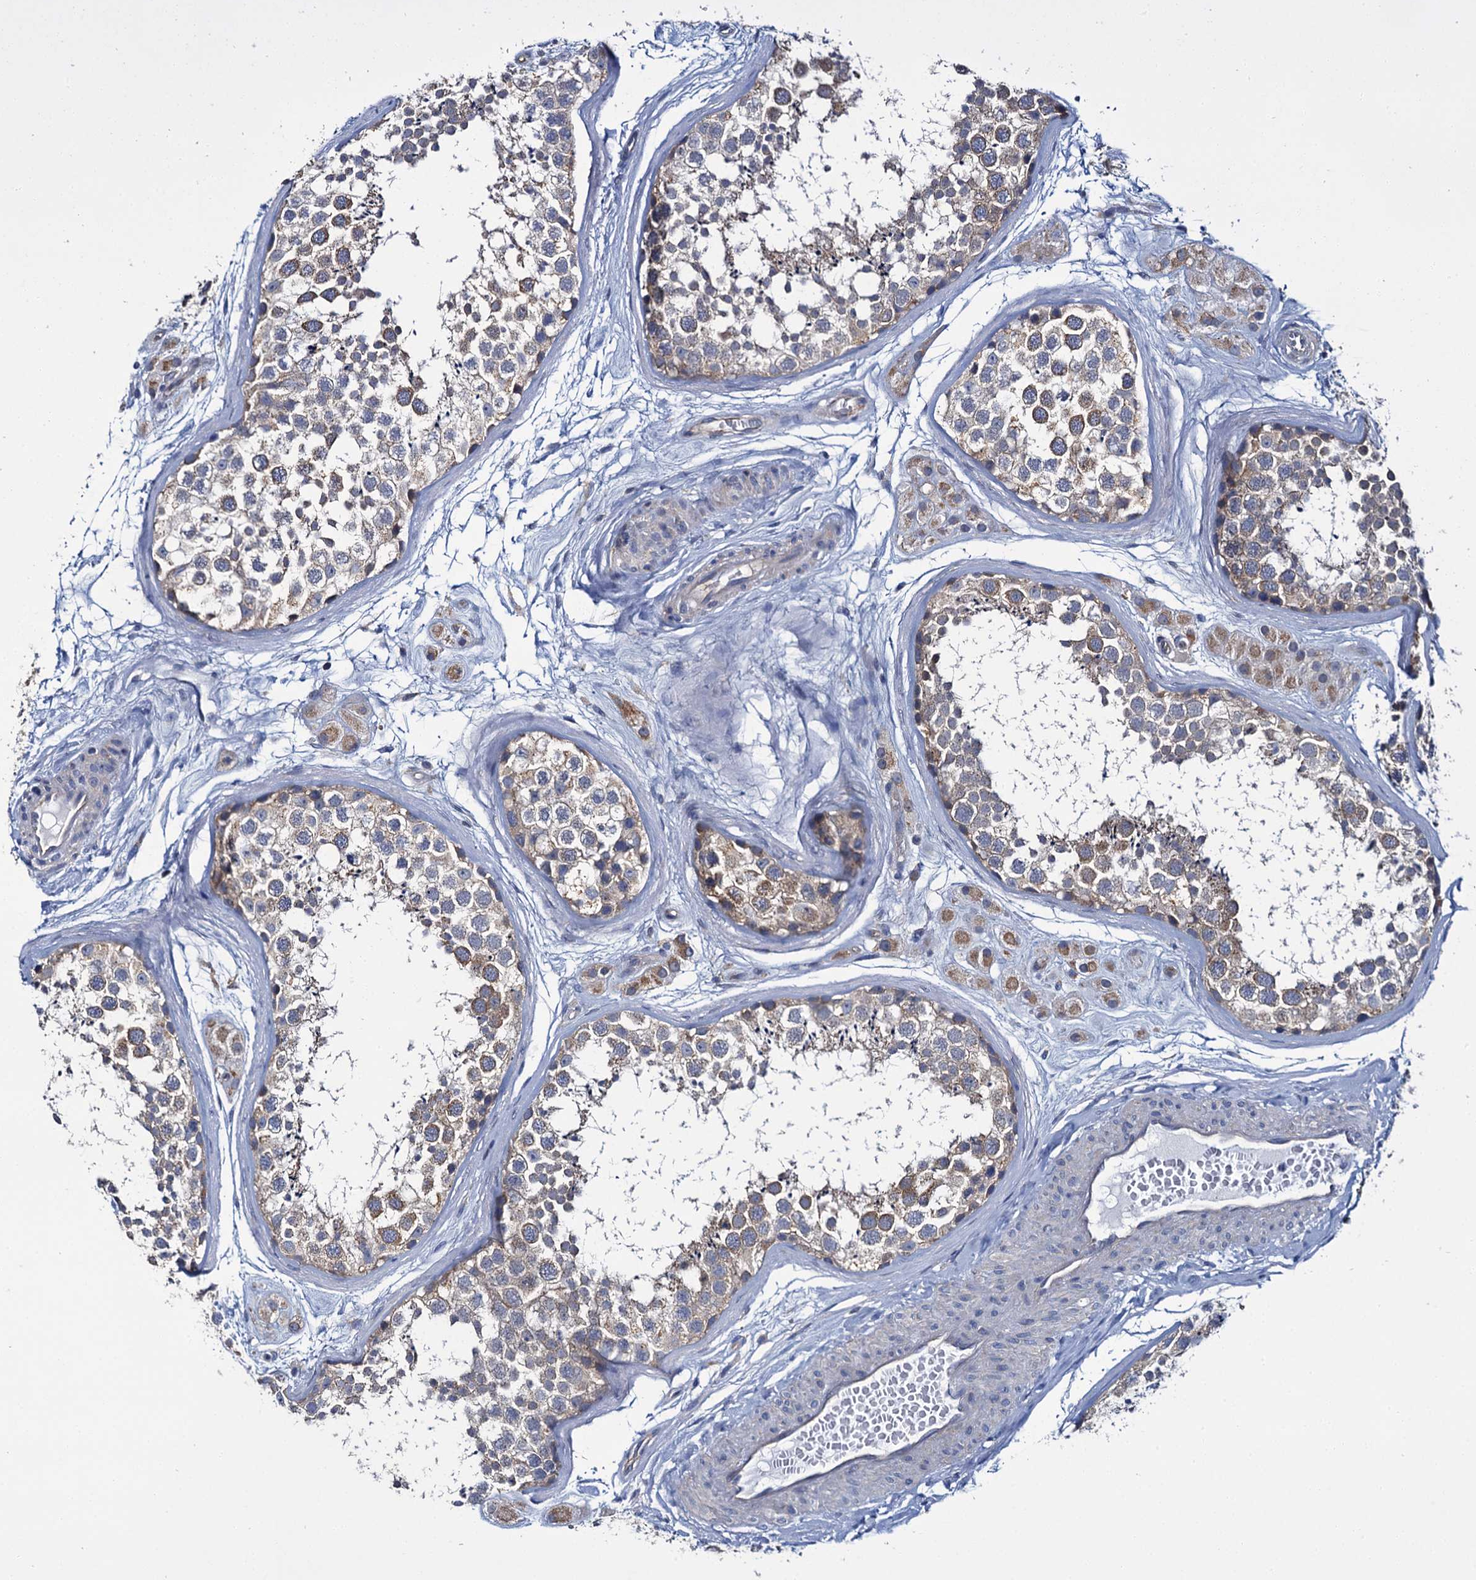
{"staining": {"intensity": "moderate", "quantity": "25%-75%", "location": "cytoplasmic/membranous"}, "tissue": "testis", "cell_type": "Cells in seminiferous ducts", "image_type": "normal", "snomed": [{"axis": "morphology", "description": "Normal tissue, NOS"}, {"axis": "topography", "description": "Testis"}], "caption": "Protein expression analysis of benign human testis reveals moderate cytoplasmic/membranous positivity in about 25%-75% of cells in seminiferous ducts.", "gene": "CEP295", "patient": {"sex": "male", "age": 56}}